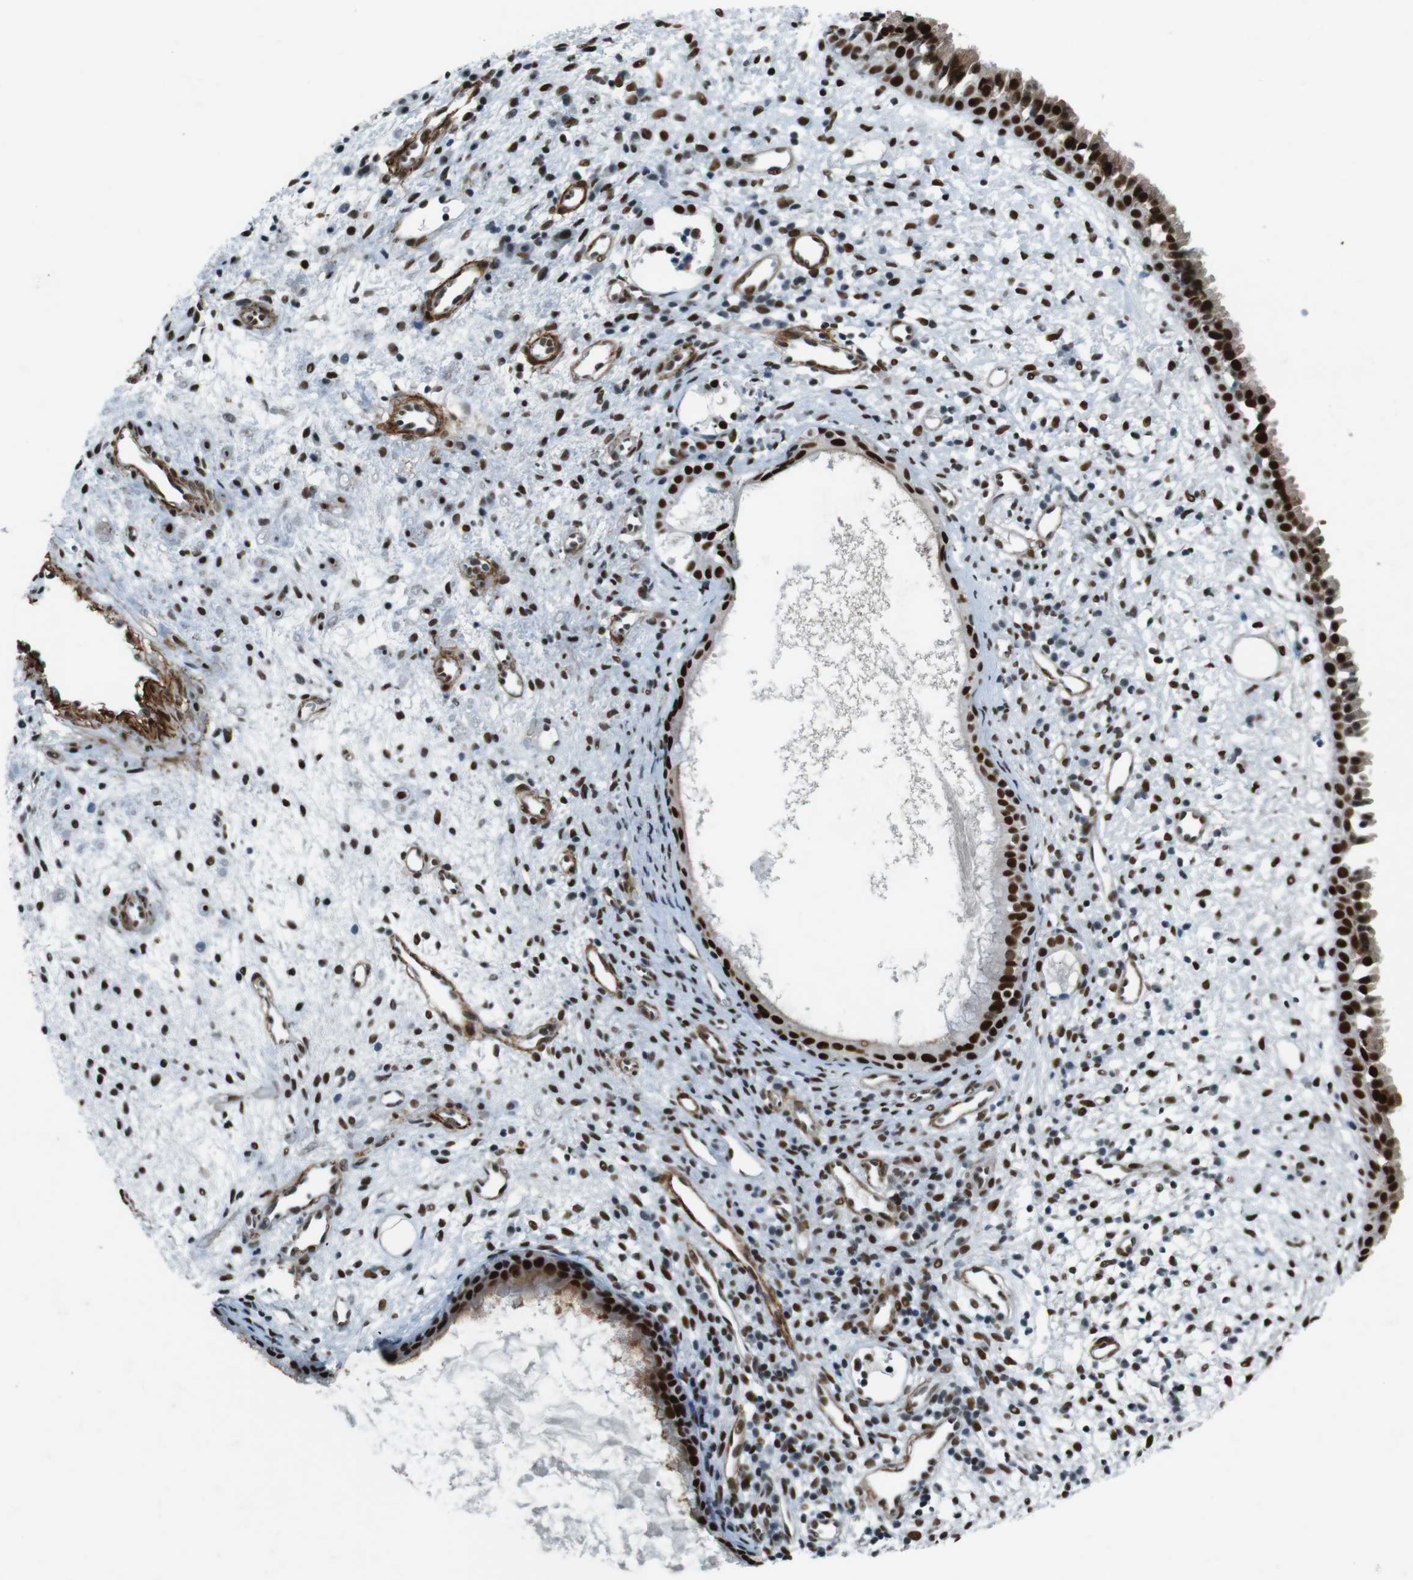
{"staining": {"intensity": "strong", "quantity": ">75%", "location": "cytoplasmic/membranous,nuclear"}, "tissue": "nasopharynx", "cell_type": "Respiratory epithelial cells", "image_type": "normal", "snomed": [{"axis": "morphology", "description": "Normal tissue, NOS"}, {"axis": "topography", "description": "Nasopharynx"}], "caption": "Strong cytoplasmic/membranous,nuclear protein positivity is identified in about >75% of respiratory epithelial cells in nasopharynx.", "gene": "HEXIM1", "patient": {"sex": "male", "age": 22}}